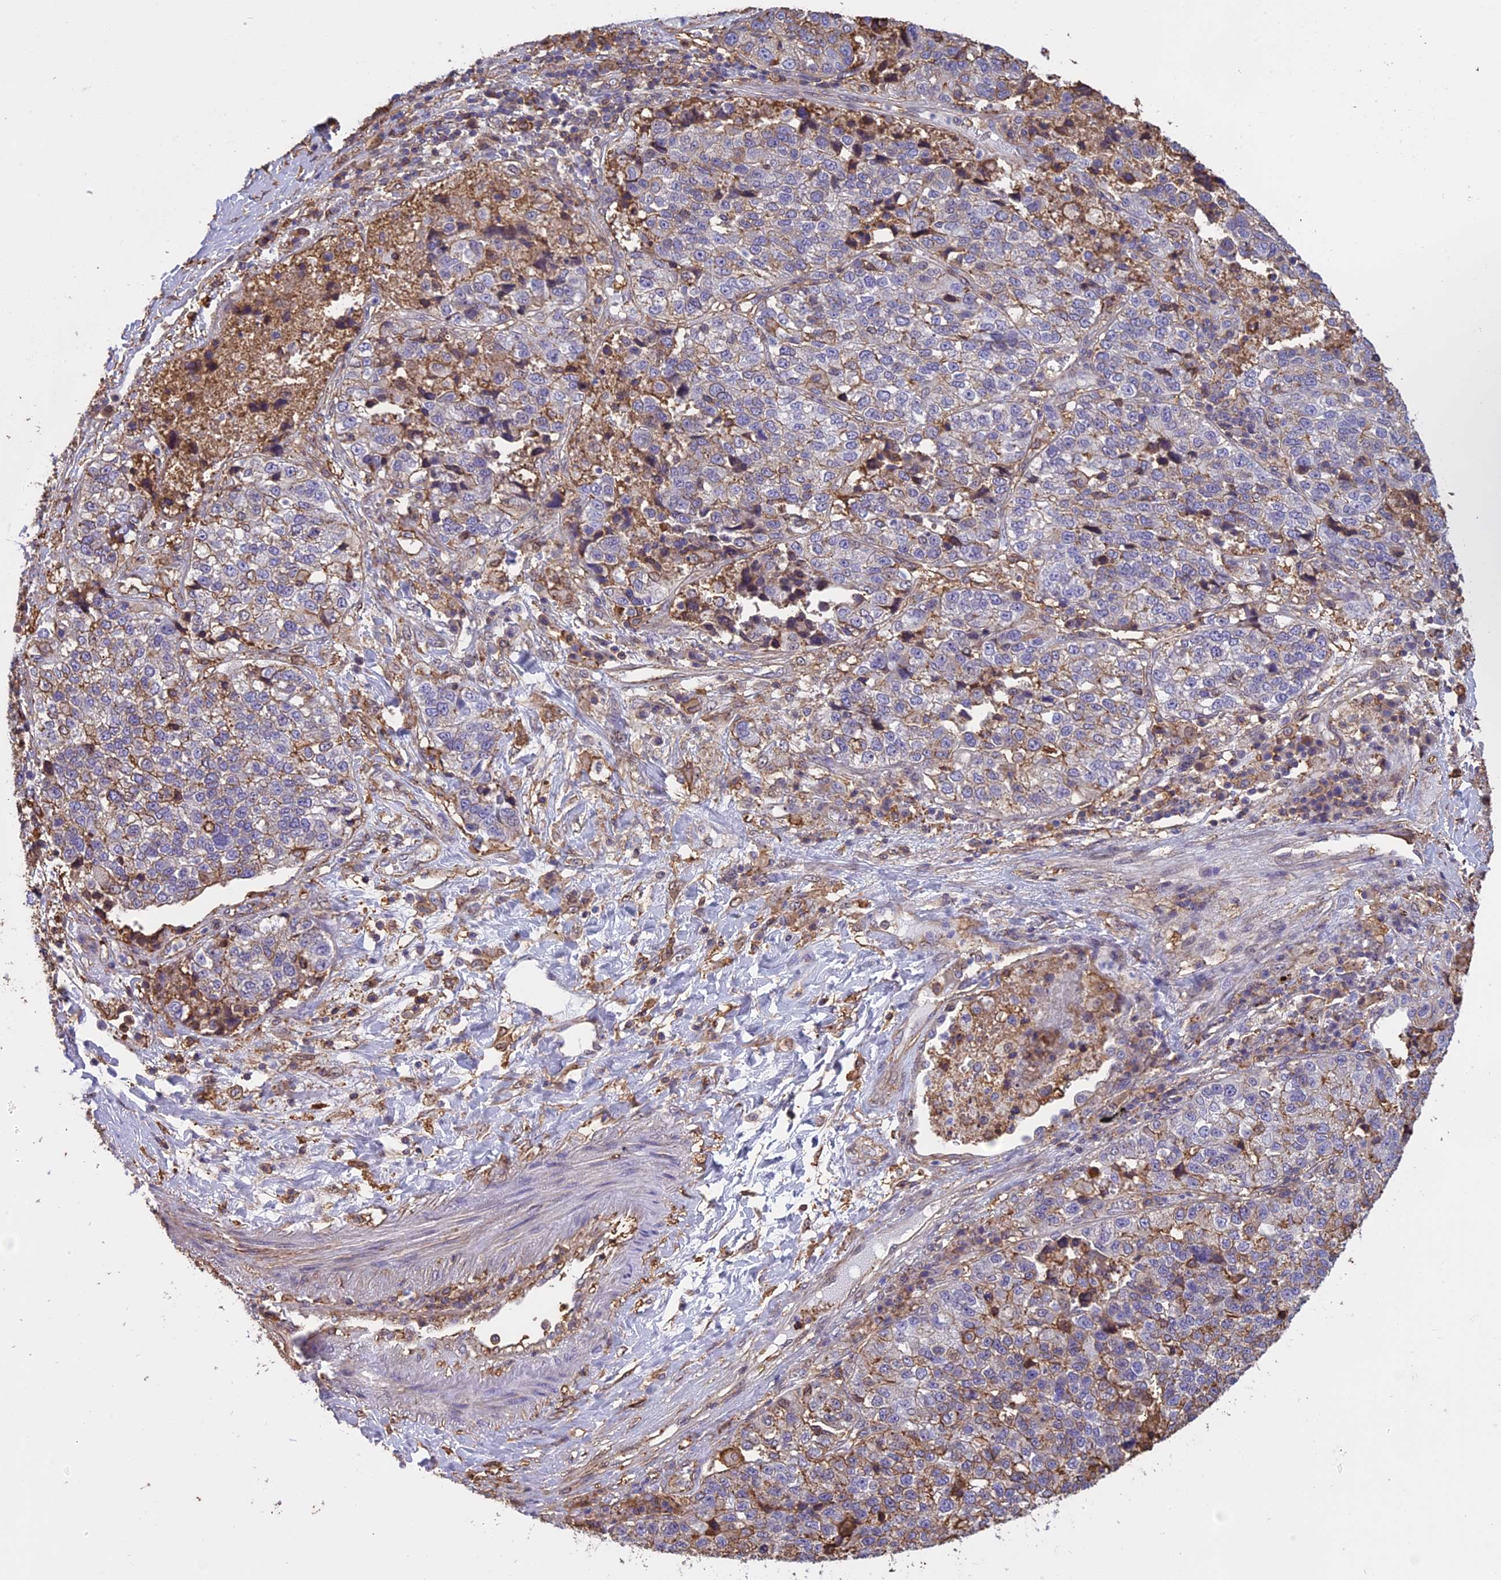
{"staining": {"intensity": "negative", "quantity": "none", "location": "none"}, "tissue": "lung cancer", "cell_type": "Tumor cells", "image_type": "cancer", "snomed": [{"axis": "morphology", "description": "Adenocarcinoma, NOS"}, {"axis": "topography", "description": "Lung"}], "caption": "Tumor cells show no significant positivity in adenocarcinoma (lung).", "gene": "TMEM255B", "patient": {"sex": "male", "age": 49}}